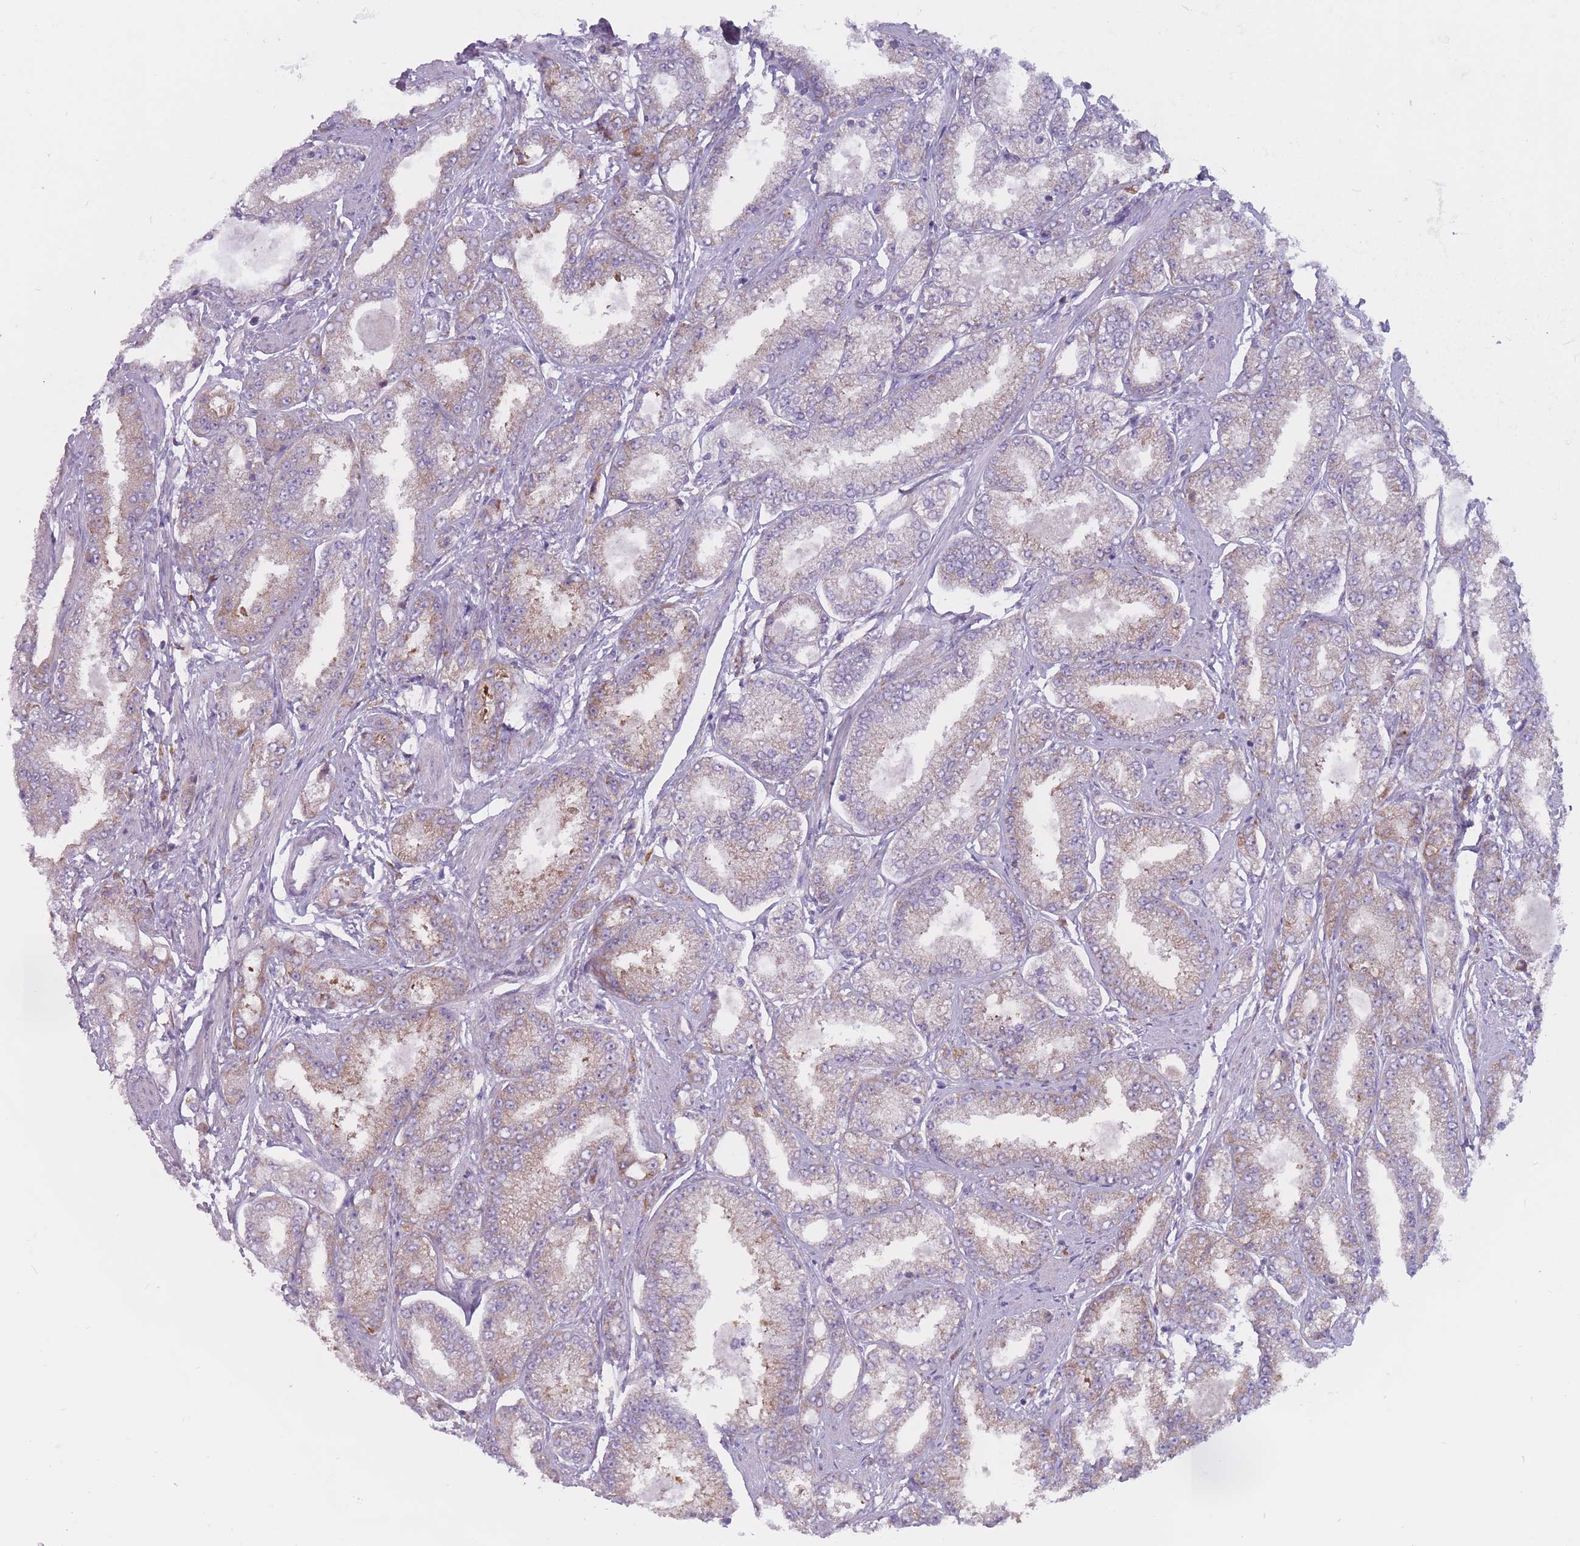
{"staining": {"intensity": "weak", "quantity": "25%-75%", "location": "cytoplasmic/membranous"}, "tissue": "prostate cancer", "cell_type": "Tumor cells", "image_type": "cancer", "snomed": [{"axis": "morphology", "description": "Adenocarcinoma, High grade"}, {"axis": "topography", "description": "Prostate"}], "caption": "Prostate cancer was stained to show a protein in brown. There is low levels of weak cytoplasmic/membranous expression in approximately 25%-75% of tumor cells. The staining is performed using DAB (3,3'-diaminobenzidine) brown chromogen to label protein expression. The nuclei are counter-stained blue using hematoxylin.", "gene": "RPL18", "patient": {"sex": "male", "age": 69}}